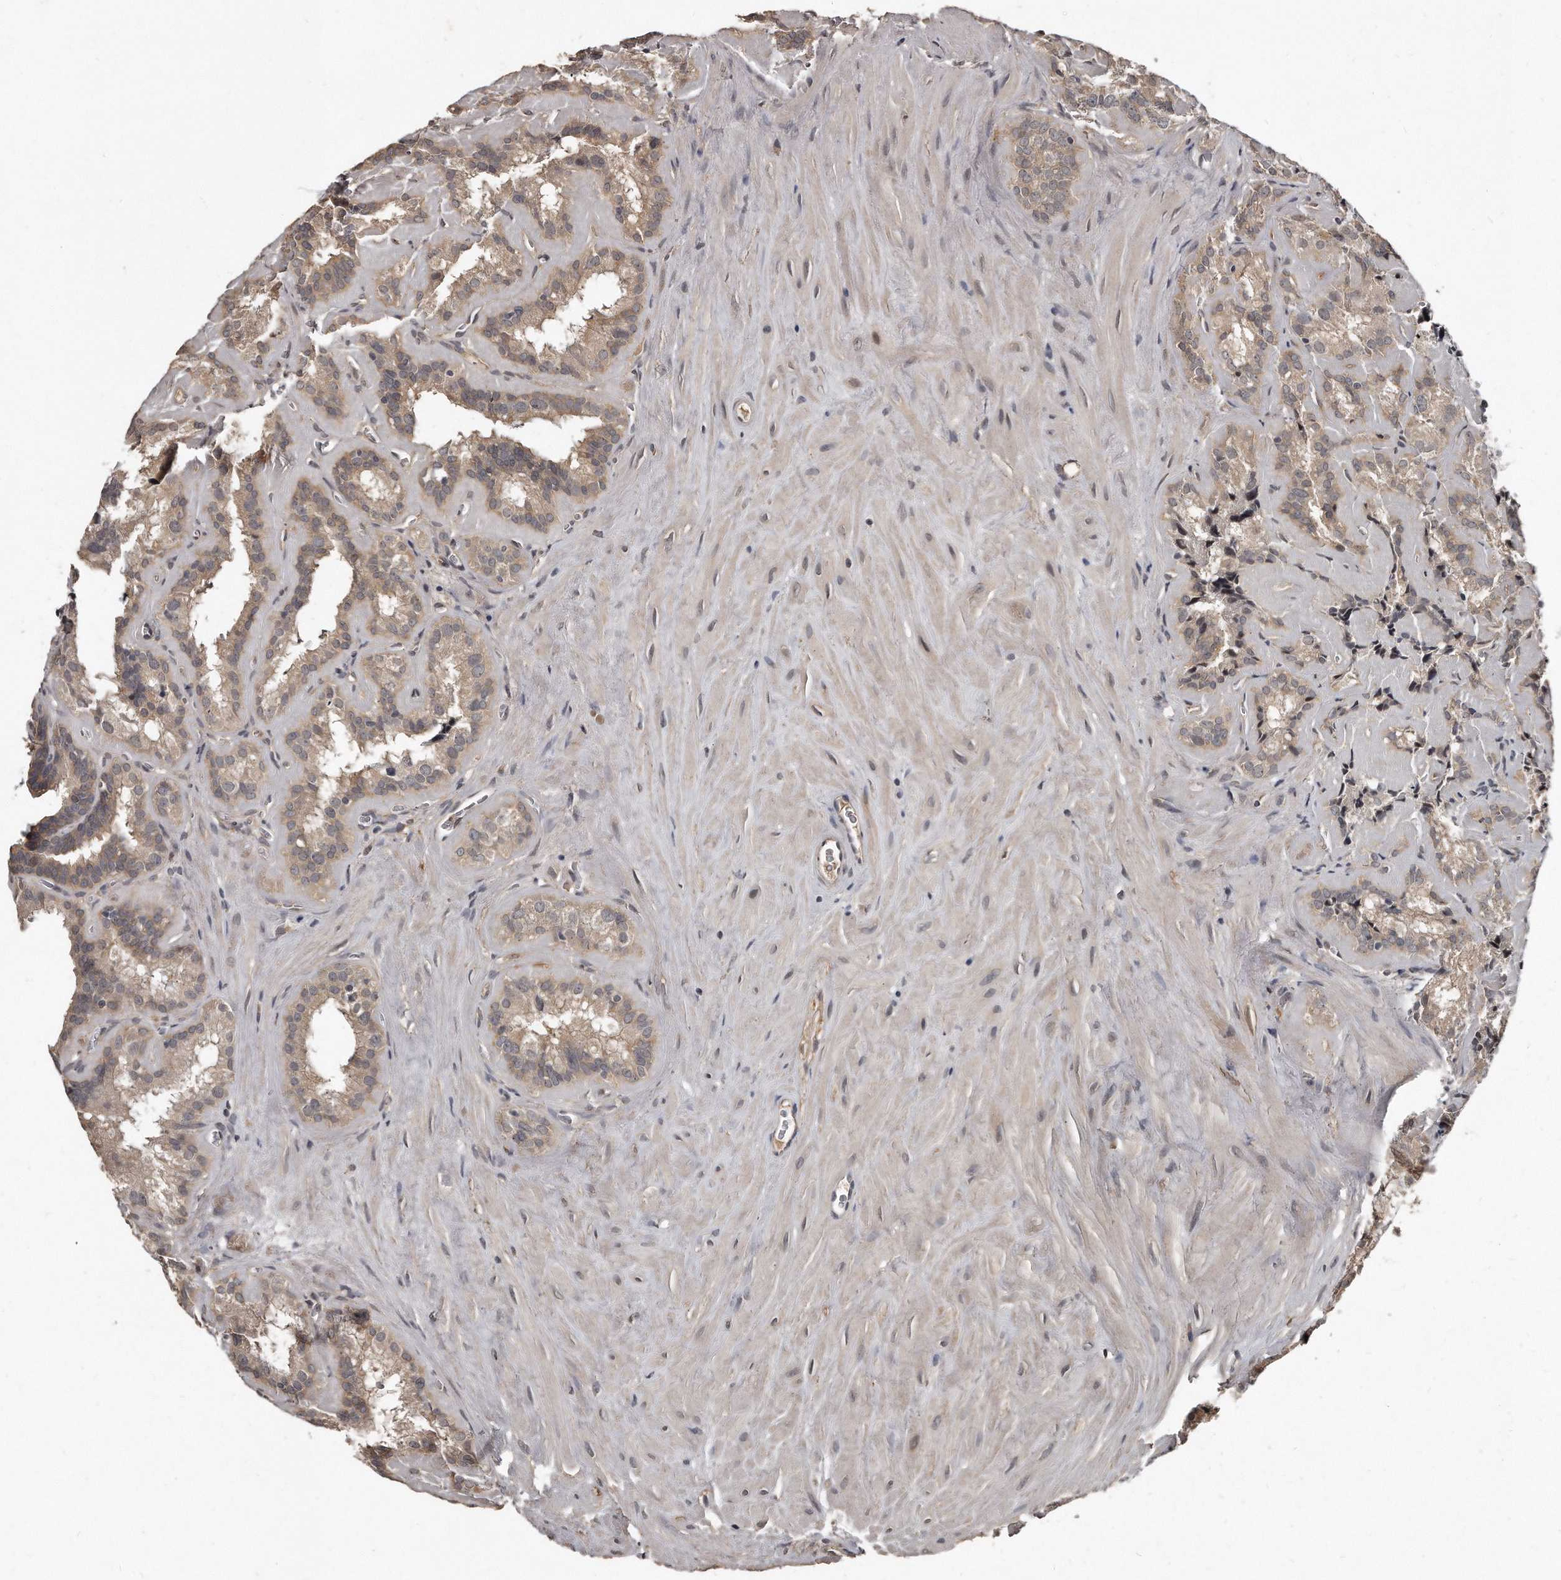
{"staining": {"intensity": "weak", "quantity": "25%-75%", "location": "cytoplasmic/membranous"}, "tissue": "seminal vesicle", "cell_type": "Glandular cells", "image_type": "normal", "snomed": [{"axis": "morphology", "description": "Normal tissue, NOS"}, {"axis": "topography", "description": "Prostate"}, {"axis": "topography", "description": "Seminal veicle"}], "caption": "IHC micrograph of unremarkable seminal vesicle: human seminal vesicle stained using immunohistochemistry shows low levels of weak protein expression localized specifically in the cytoplasmic/membranous of glandular cells, appearing as a cytoplasmic/membranous brown color.", "gene": "GRB10", "patient": {"sex": "male", "age": 59}}